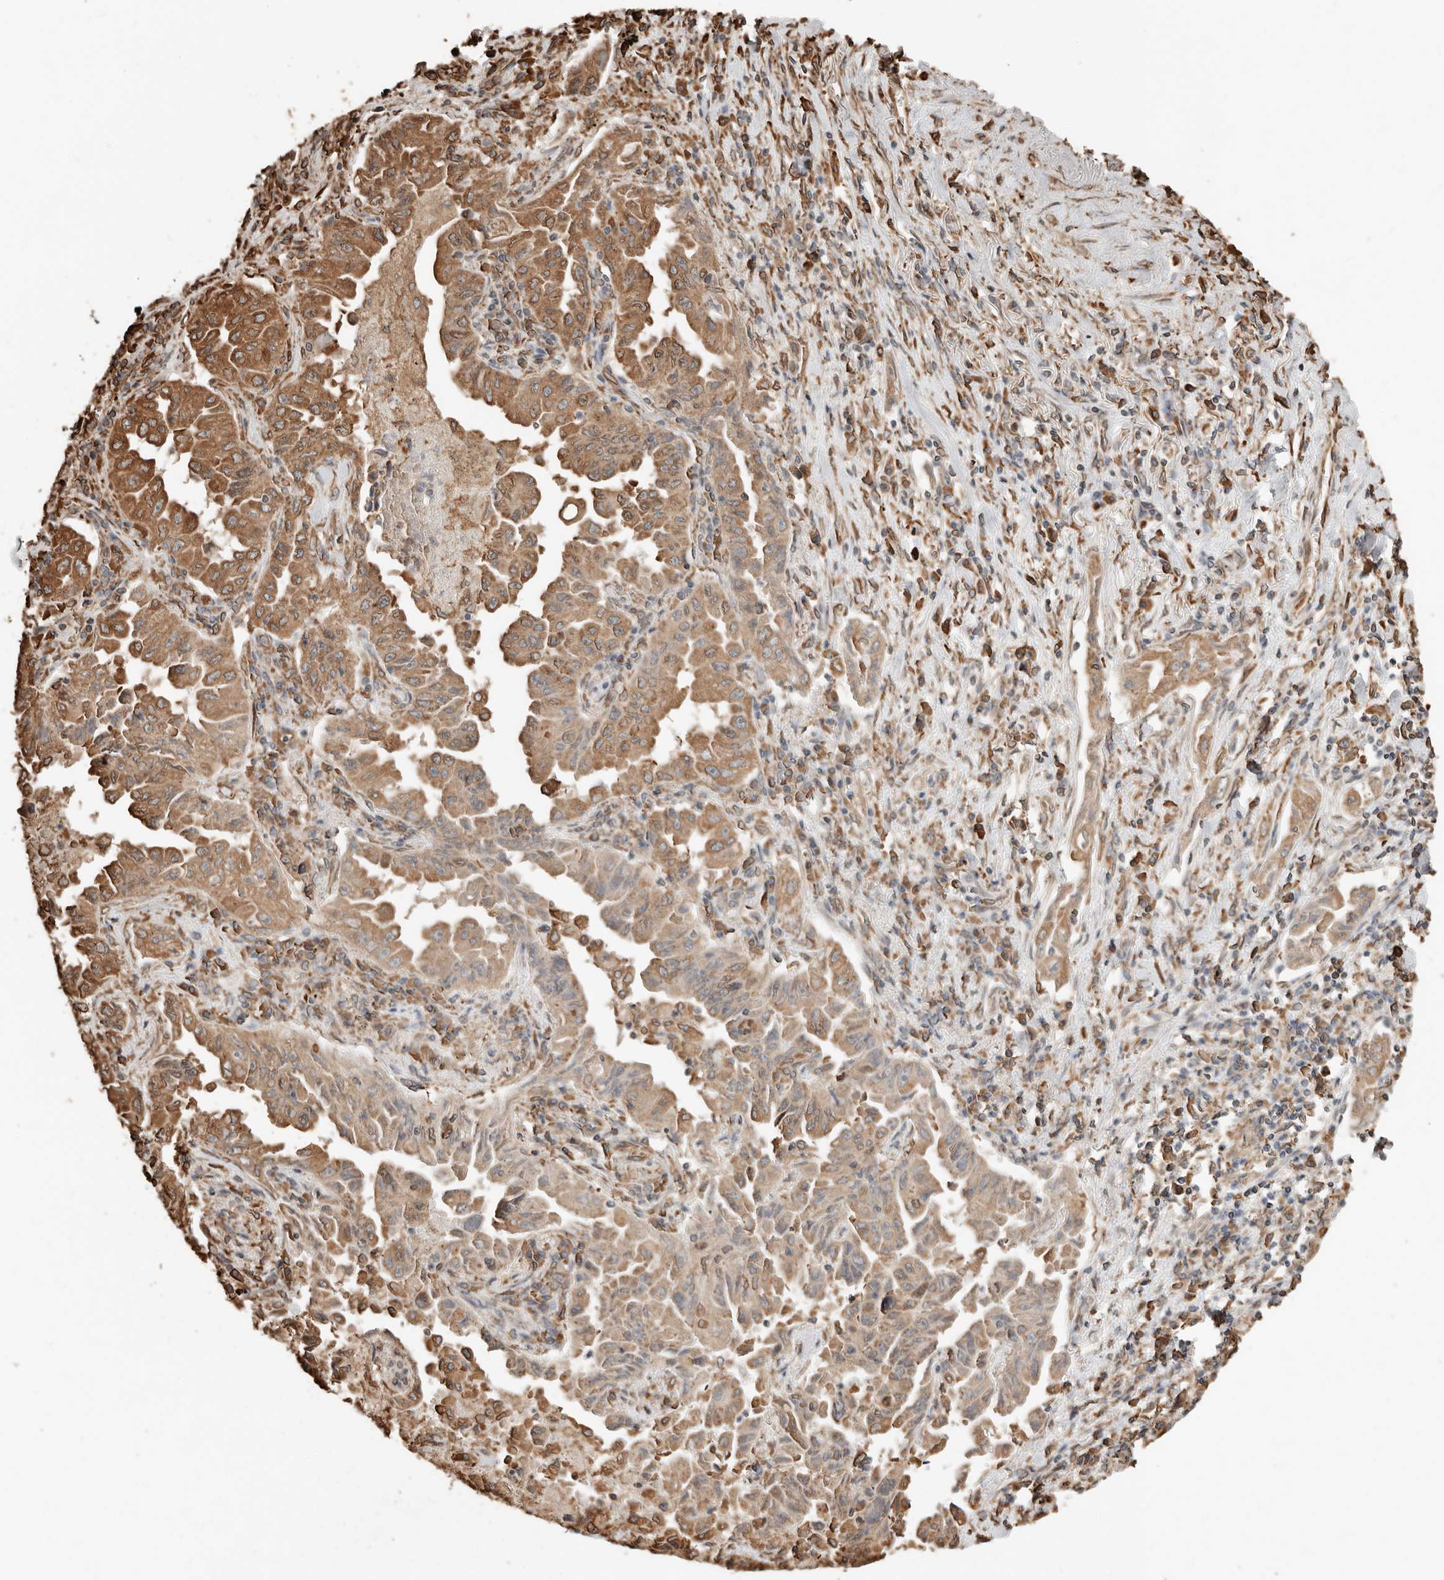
{"staining": {"intensity": "moderate", "quantity": ">75%", "location": "cytoplasmic/membranous"}, "tissue": "lung cancer", "cell_type": "Tumor cells", "image_type": "cancer", "snomed": [{"axis": "morphology", "description": "Adenocarcinoma, NOS"}, {"axis": "topography", "description": "Lung"}], "caption": "This is a photomicrograph of immunohistochemistry staining of lung cancer, which shows moderate expression in the cytoplasmic/membranous of tumor cells.", "gene": "ARHGEF10L", "patient": {"sex": "female", "age": 51}}